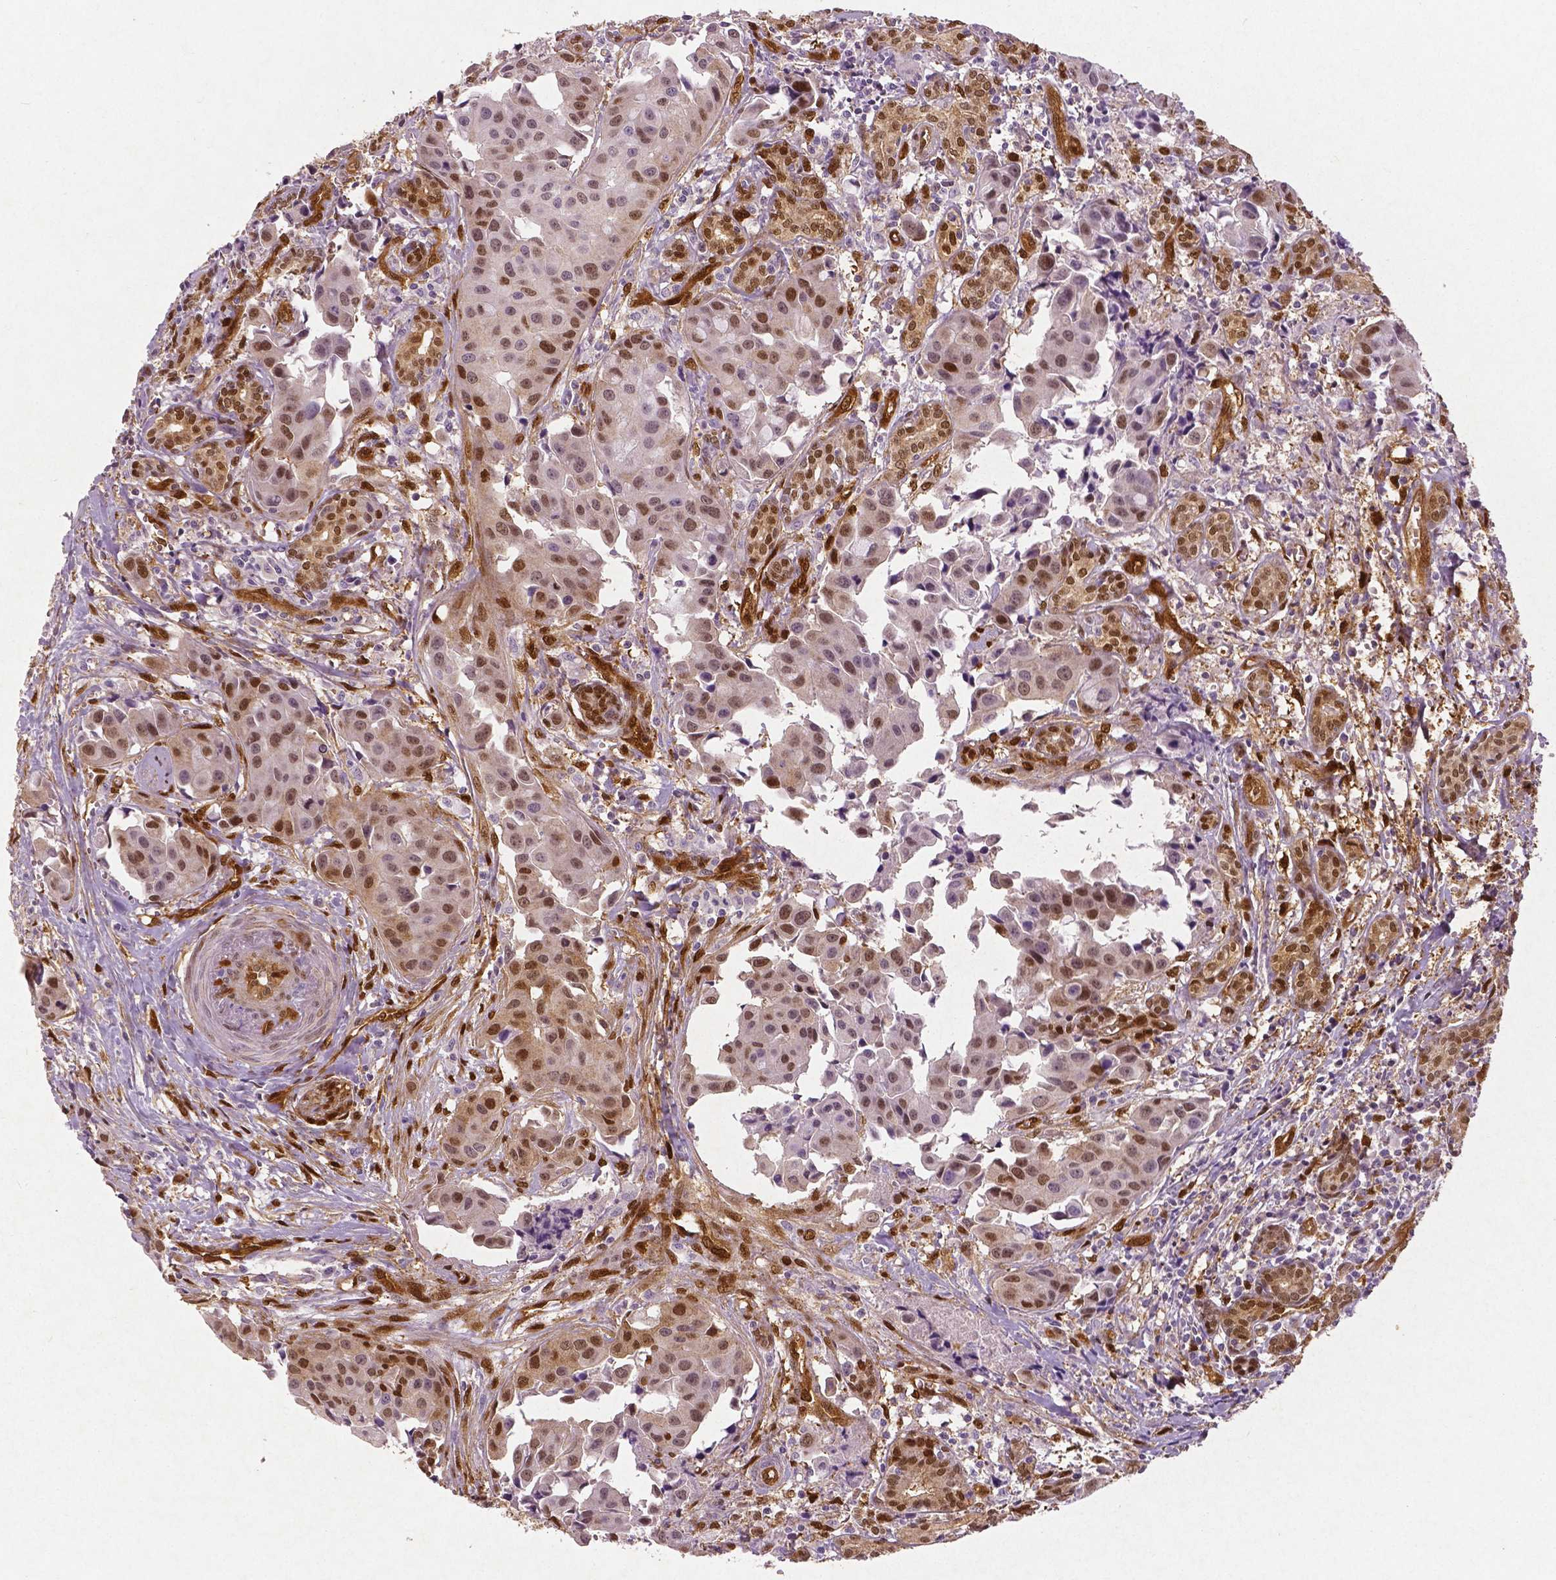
{"staining": {"intensity": "moderate", "quantity": ">75%", "location": "cytoplasmic/membranous,nuclear"}, "tissue": "head and neck cancer", "cell_type": "Tumor cells", "image_type": "cancer", "snomed": [{"axis": "morphology", "description": "Adenocarcinoma, NOS"}, {"axis": "topography", "description": "Head-Neck"}], "caption": "Immunohistochemical staining of human head and neck cancer (adenocarcinoma) reveals moderate cytoplasmic/membranous and nuclear protein positivity in approximately >75% of tumor cells. The protein of interest is stained brown, and the nuclei are stained in blue (DAB (3,3'-diaminobenzidine) IHC with brightfield microscopy, high magnification).", "gene": "WWTR1", "patient": {"sex": "male", "age": 76}}